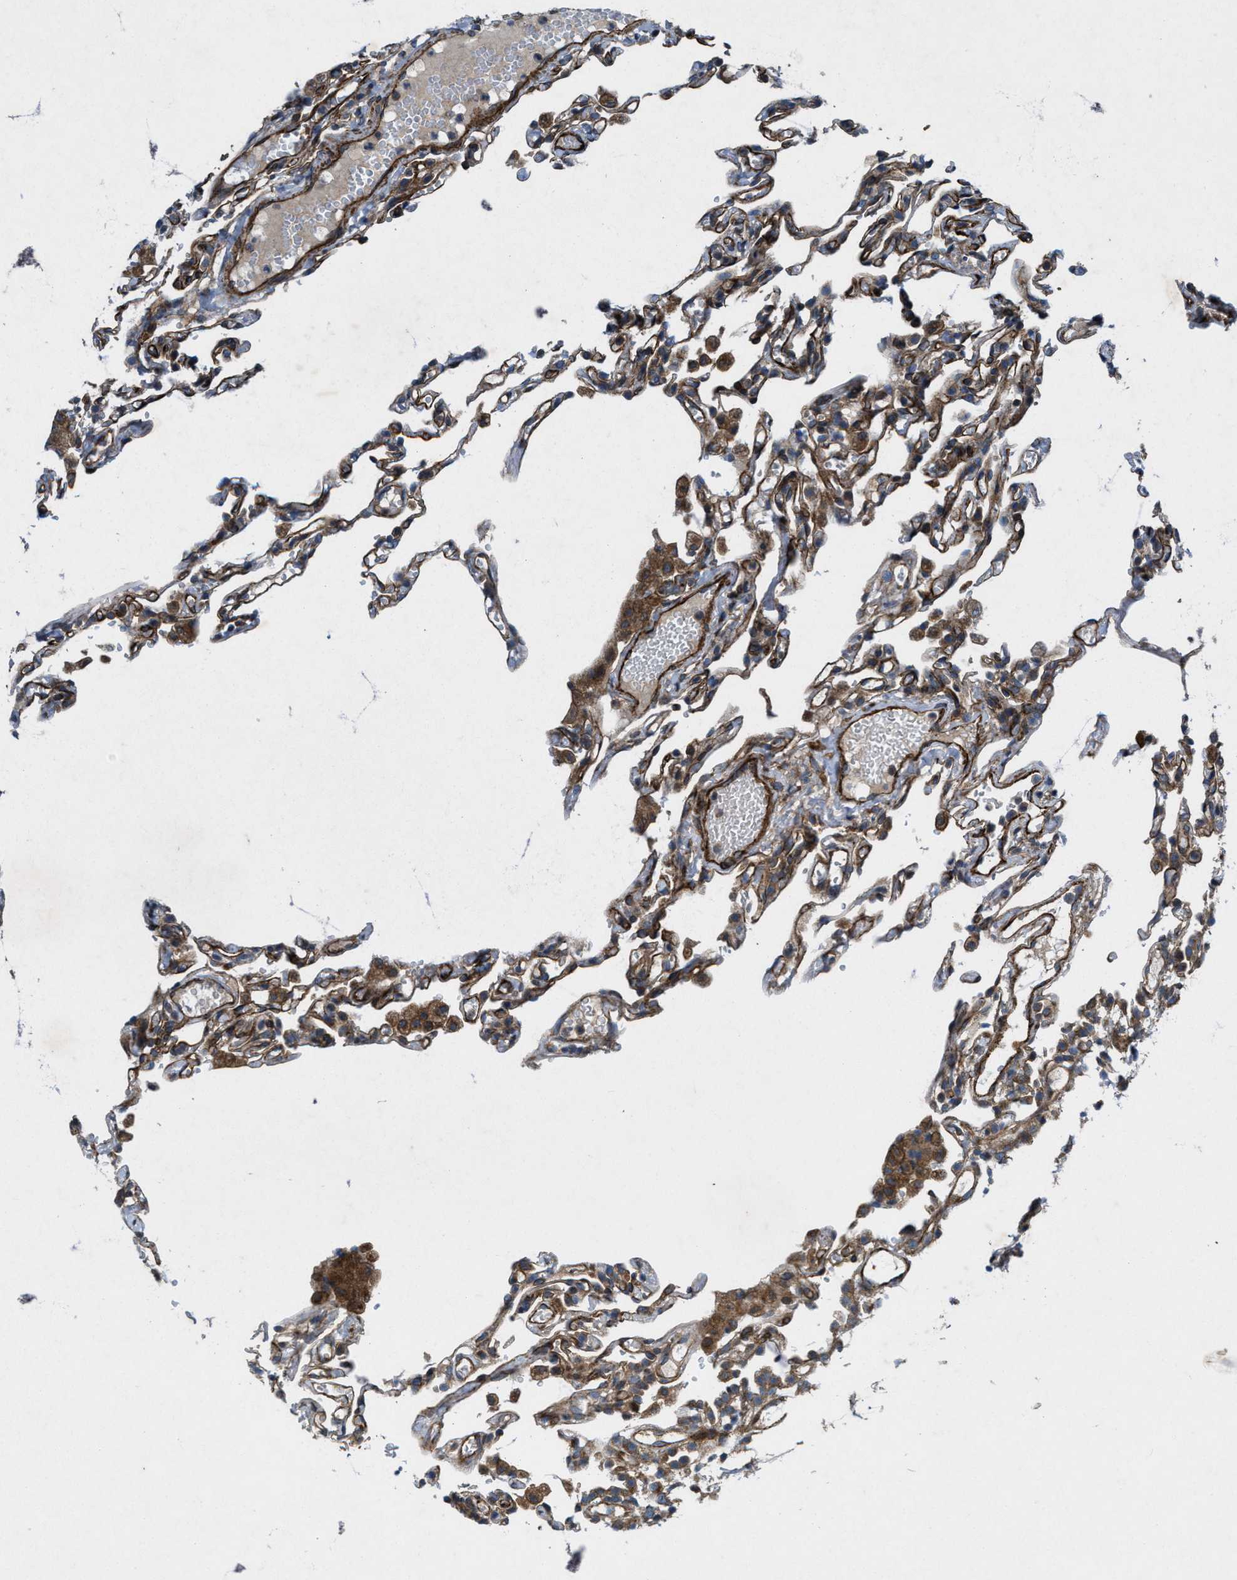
{"staining": {"intensity": "weak", "quantity": ">75%", "location": "cytoplasmic/membranous"}, "tissue": "lung", "cell_type": "Alveolar cells", "image_type": "normal", "snomed": [{"axis": "morphology", "description": "Normal tissue, NOS"}, {"axis": "topography", "description": "Lung"}], "caption": "Alveolar cells exhibit low levels of weak cytoplasmic/membranous expression in approximately >75% of cells in benign lung.", "gene": "URGCP", "patient": {"sex": "male", "age": 21}}